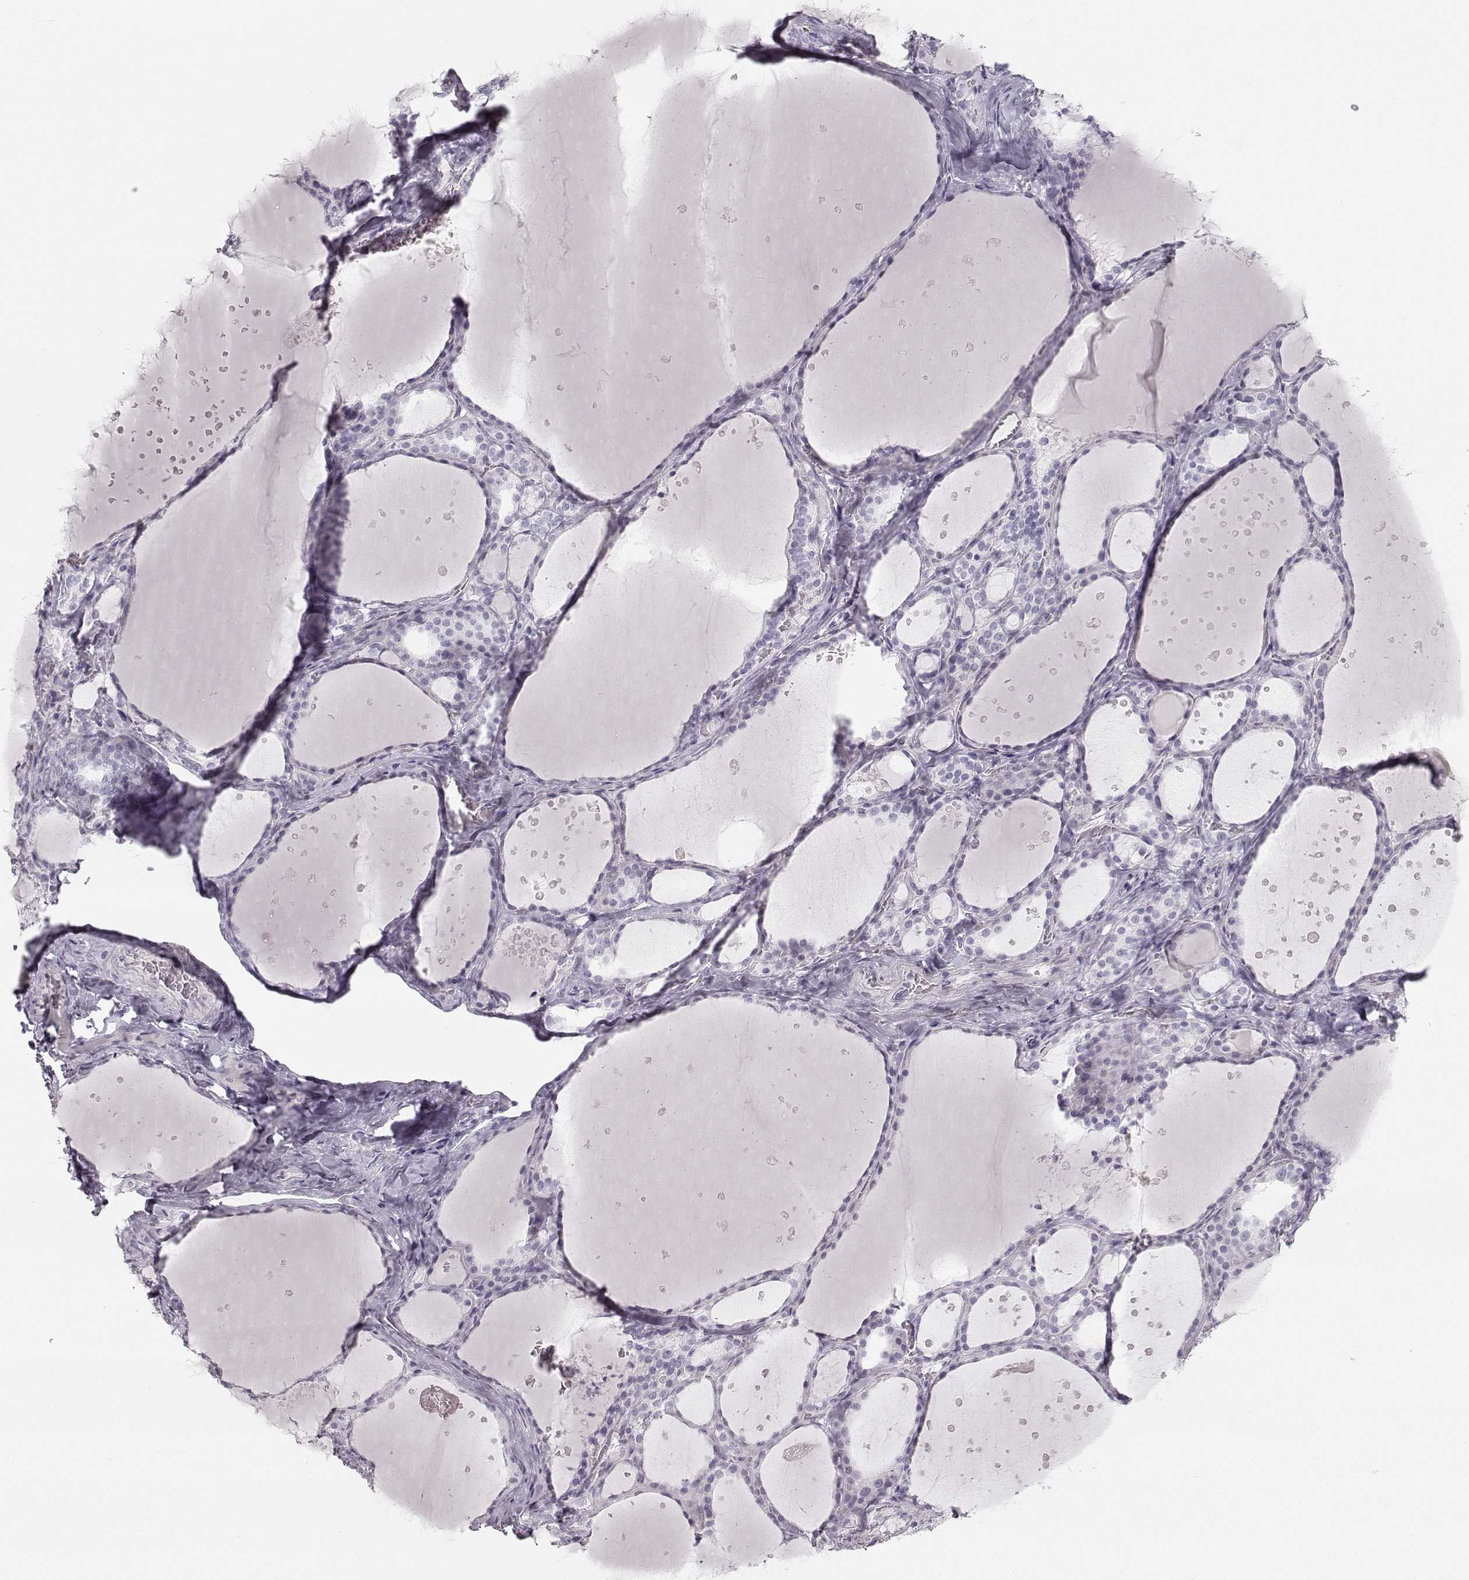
{"staining": {"intensity": "negative", "quantity": "none", "location": "none"}, "tissue": "thyroid gland", "cell_type": "Glandular cells", "image_type": "normal", "snomed": [{"axis": "morphology", "description": "Normal tissue, NOS"}, {"axis": "topography", "description": "Thyroid gland"}], "caption": "Thyroid gland stained for a protein using IHC exhibits no positivity glandular cells.", "gene": "CASR", "patient": {"sex": "male", "age": 63}}